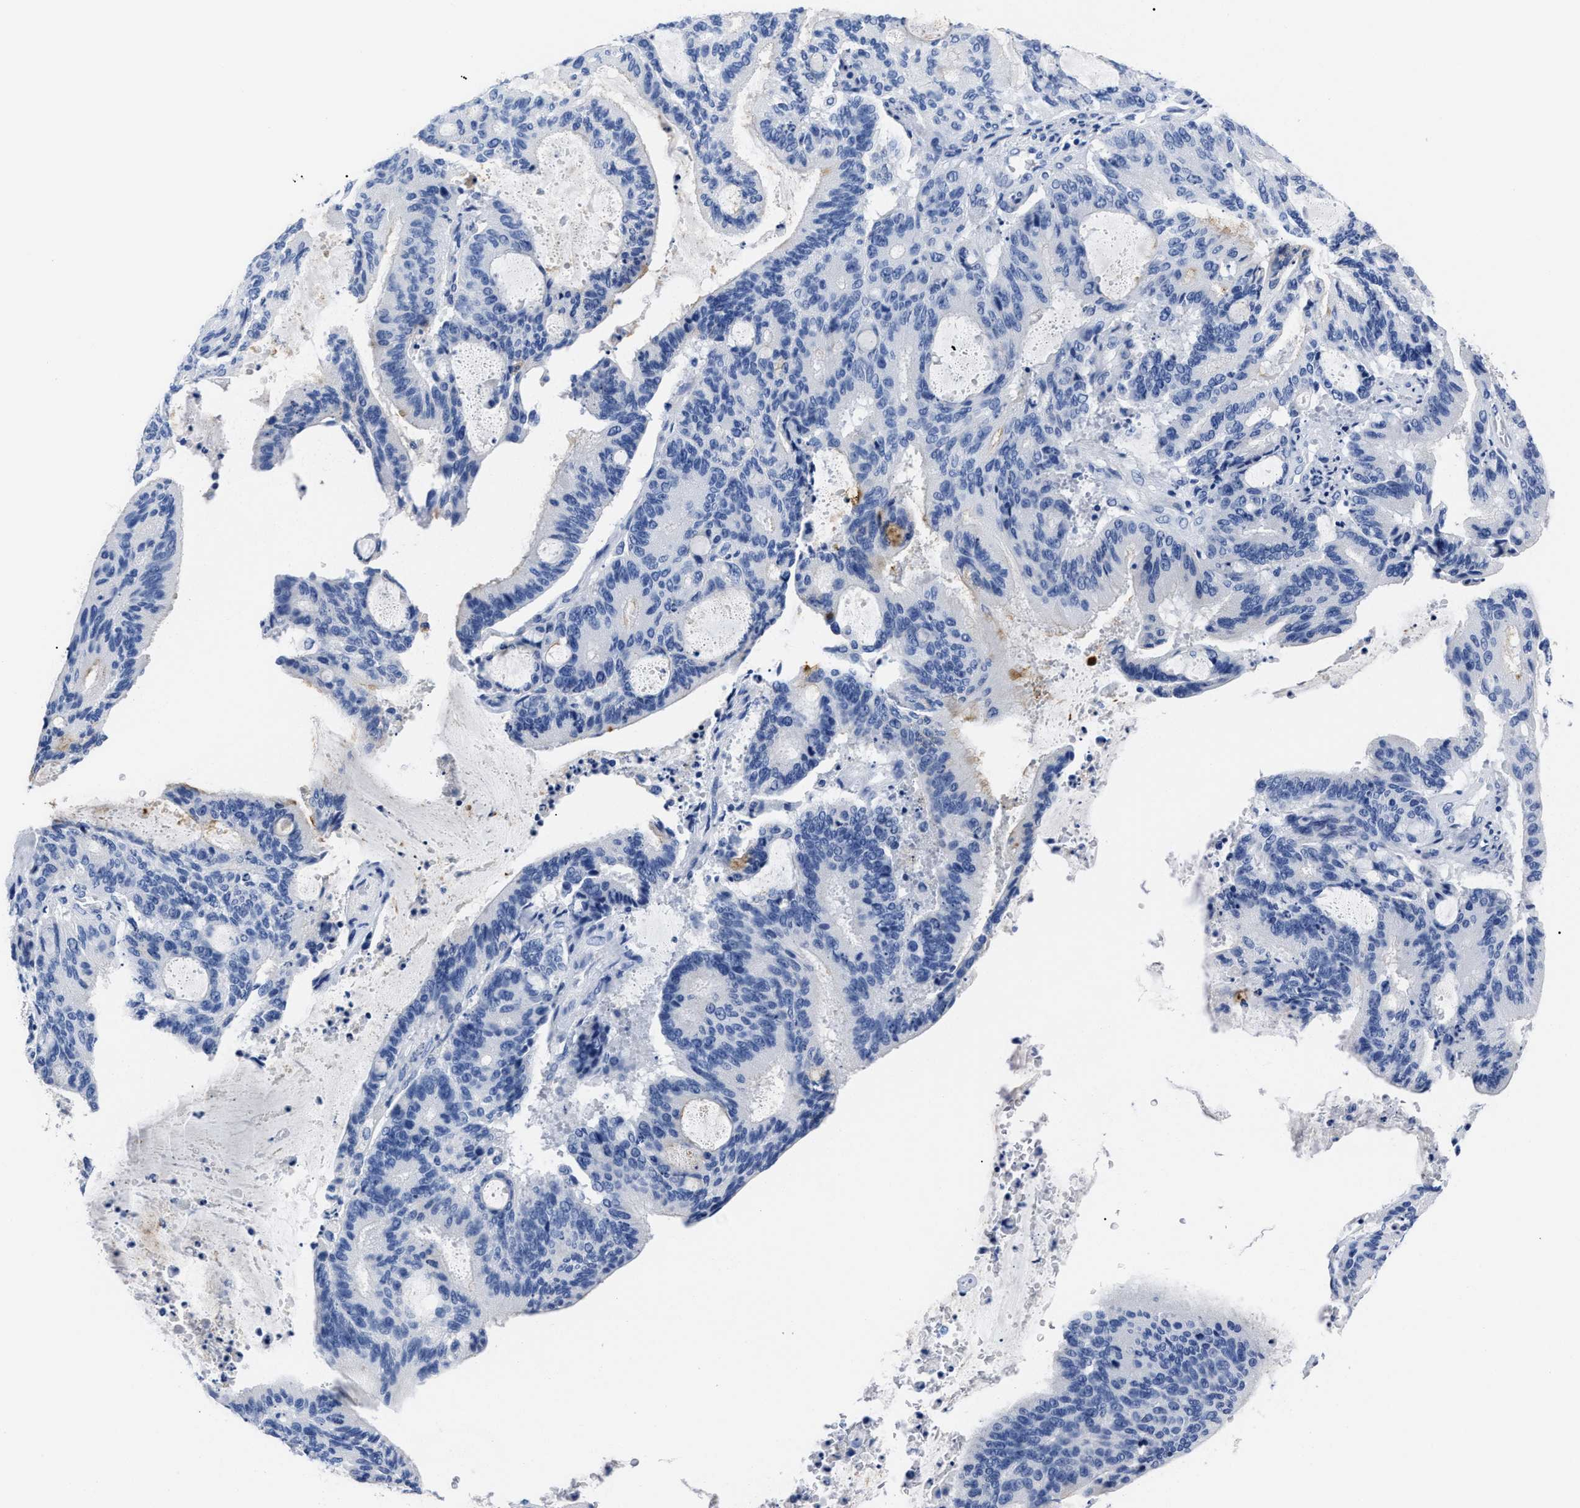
{"staining": {"intensity": "negative", "quantity": "none", "location": "none"}, "tissue": "liver cancer", "cell_type": "Tumor cells", "image_type": "cancer", "snomed": [{"axis": "morphology", "description": "Cholangiocarcinoma"}, {"axis": "topography", "description": "Liver"}], "caption": "IHC image of neoplastic tissue: human liver cancer stained with DAB displays no significant protein positivity in tumor cells.", "gene": "ALPG", "patient": {"sex": "female", "age": 73}}